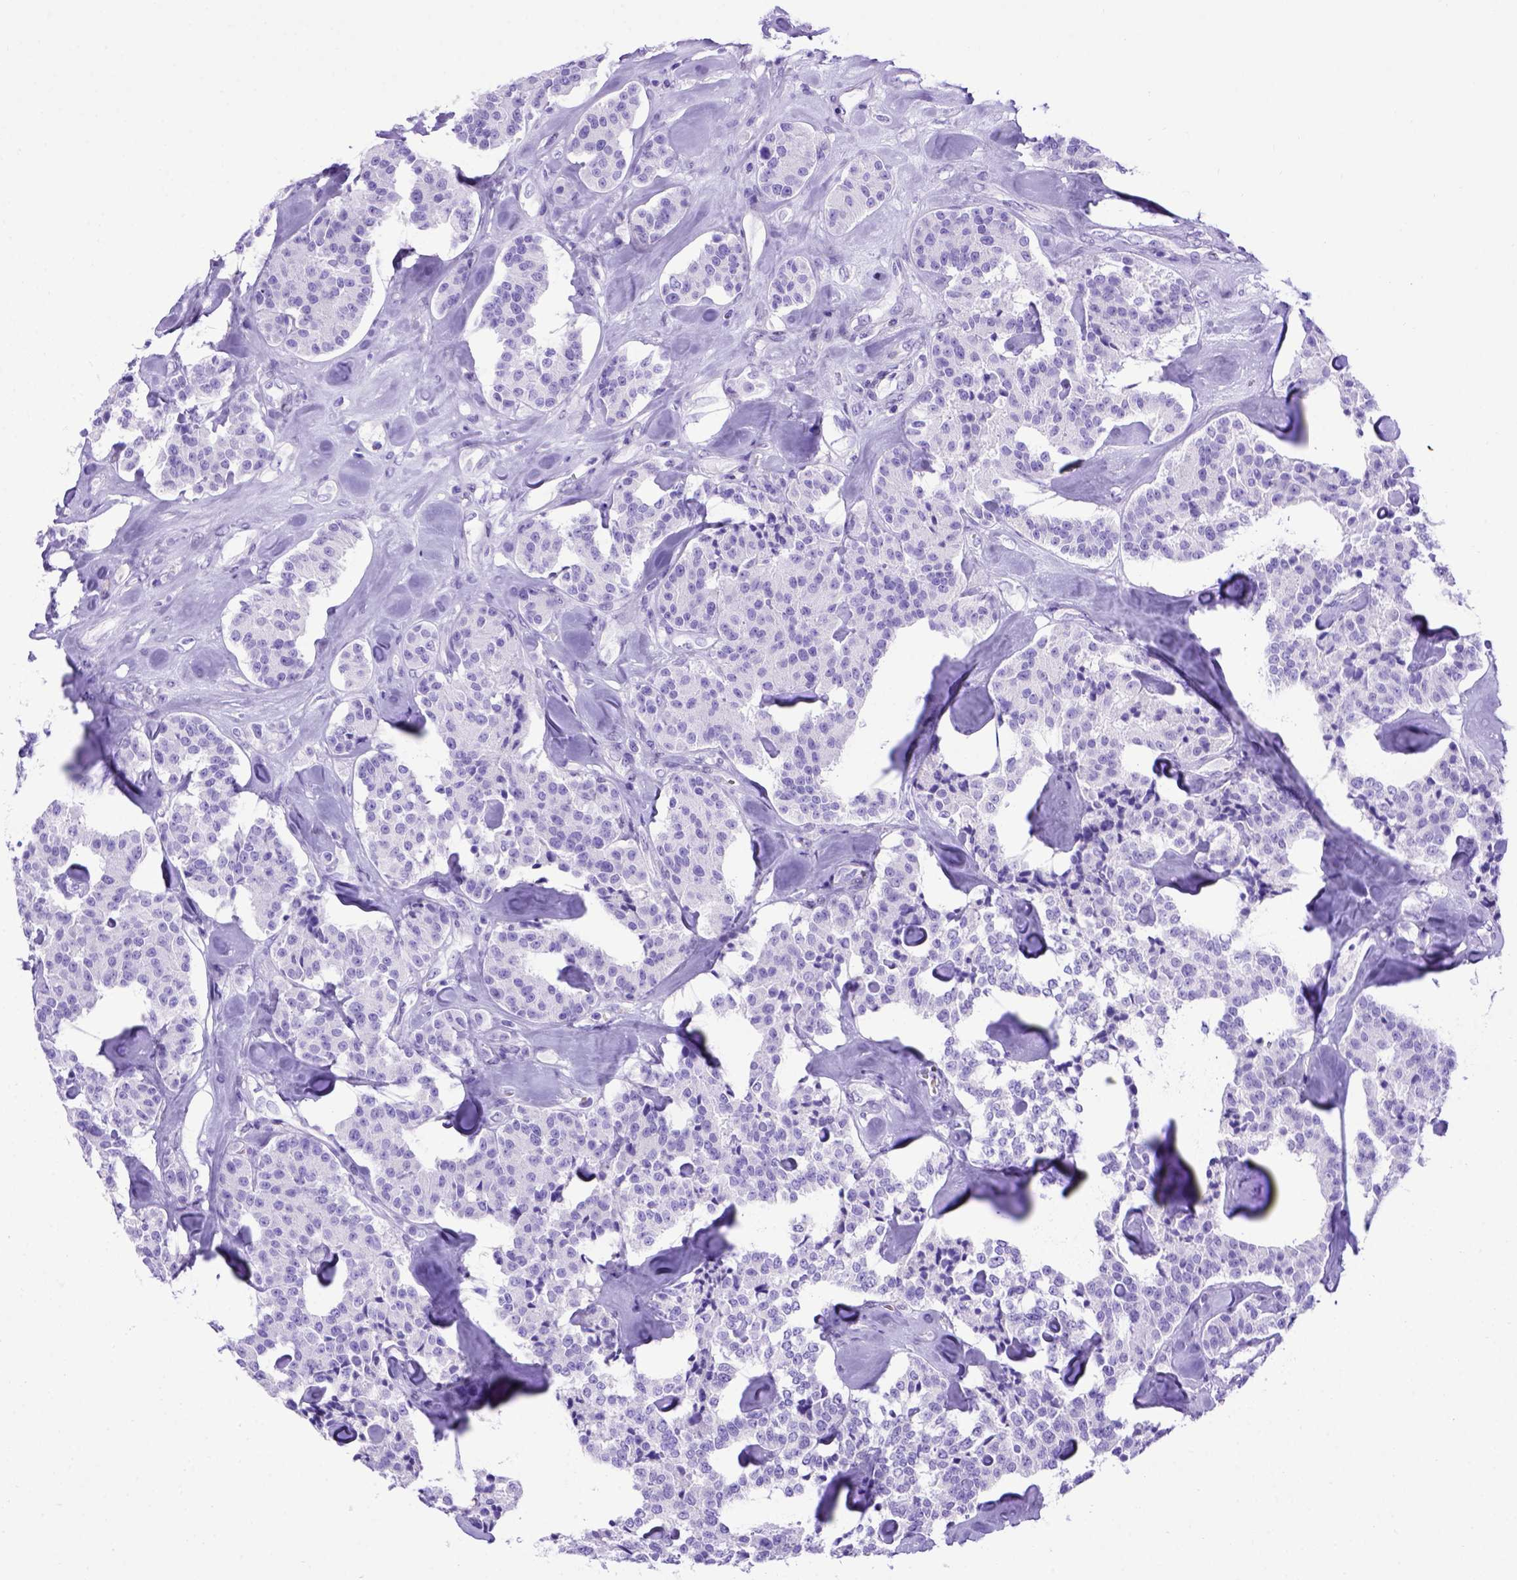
{"staining": {"intensity": "negative", "quantity": "none", "location": "none"}, "tissue": "carcinoid", "cell_type": "Tumor cells", "image_type": "cancer", "snomed": [{"axis": "morphology", "description": "Carcinoid, malignant, NOS"}, {"axis": "topography", "description": "Pancreas"}], "caption": "A high-resolution image shows immunohistochemistry (IHC) staining of carcinoid, which displays no significant expression in tumor cells.", "gene": "MEOX2", "patient": {"sex": "male", "age": 41}}